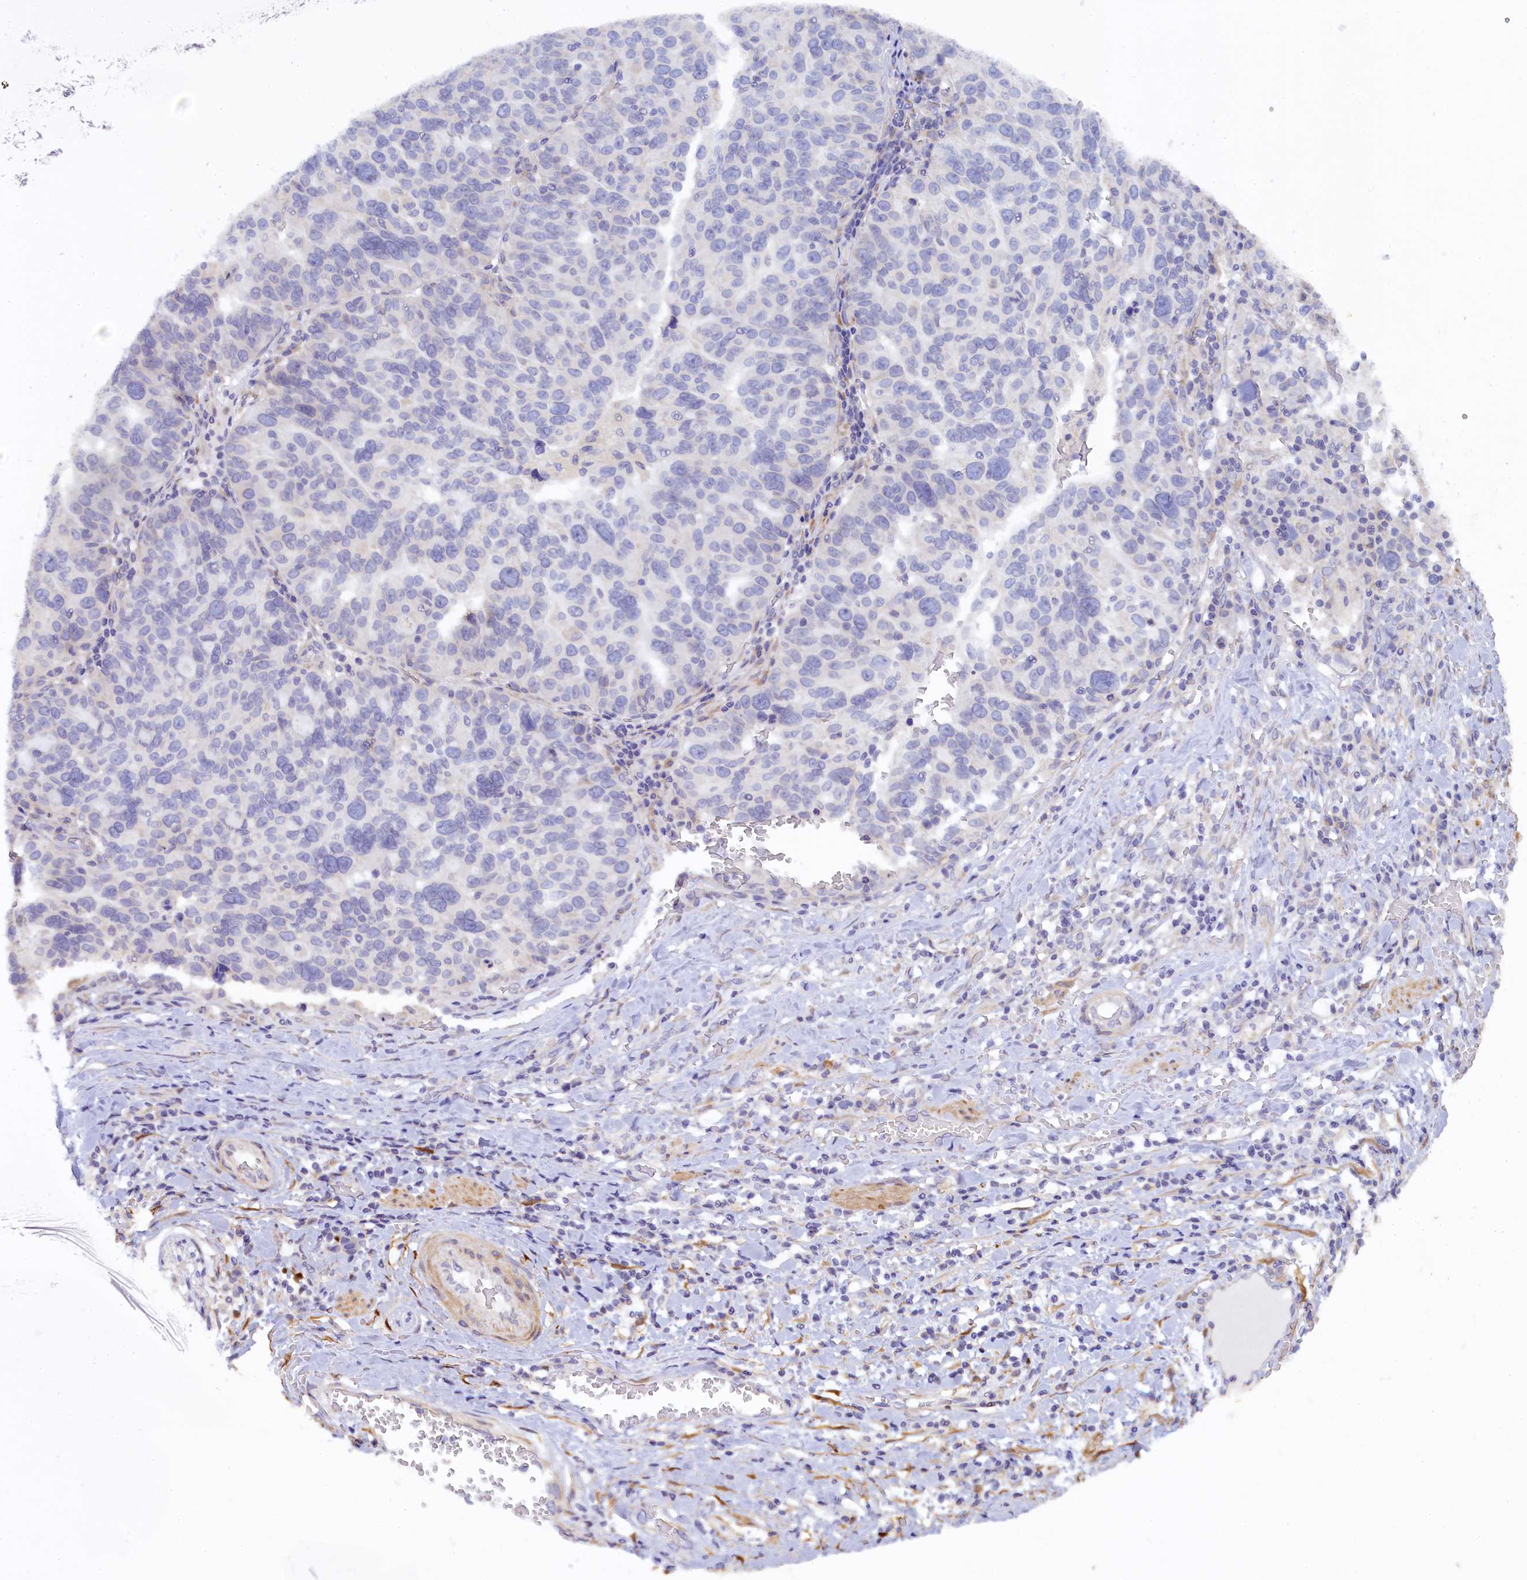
{"staining": {"intensity": "negative", "quantity": "none", "location": "none"}, "tissue": "ovarian cancer", "cell_type": "Tumor cells", "image_type": "cancer", "snomed": [{"axis": "morphology", "description": "Cystadenocarcinoma, serous, NOS"}, {"axis": "topography", "description": "Ovary"}], "caption": "Image shows no protein expression in tumor cells of ovarian serous cystadenocarcinoma tissue.", "gene": "POGLUT3", "patient": {"sex": "female", "age": 59}}